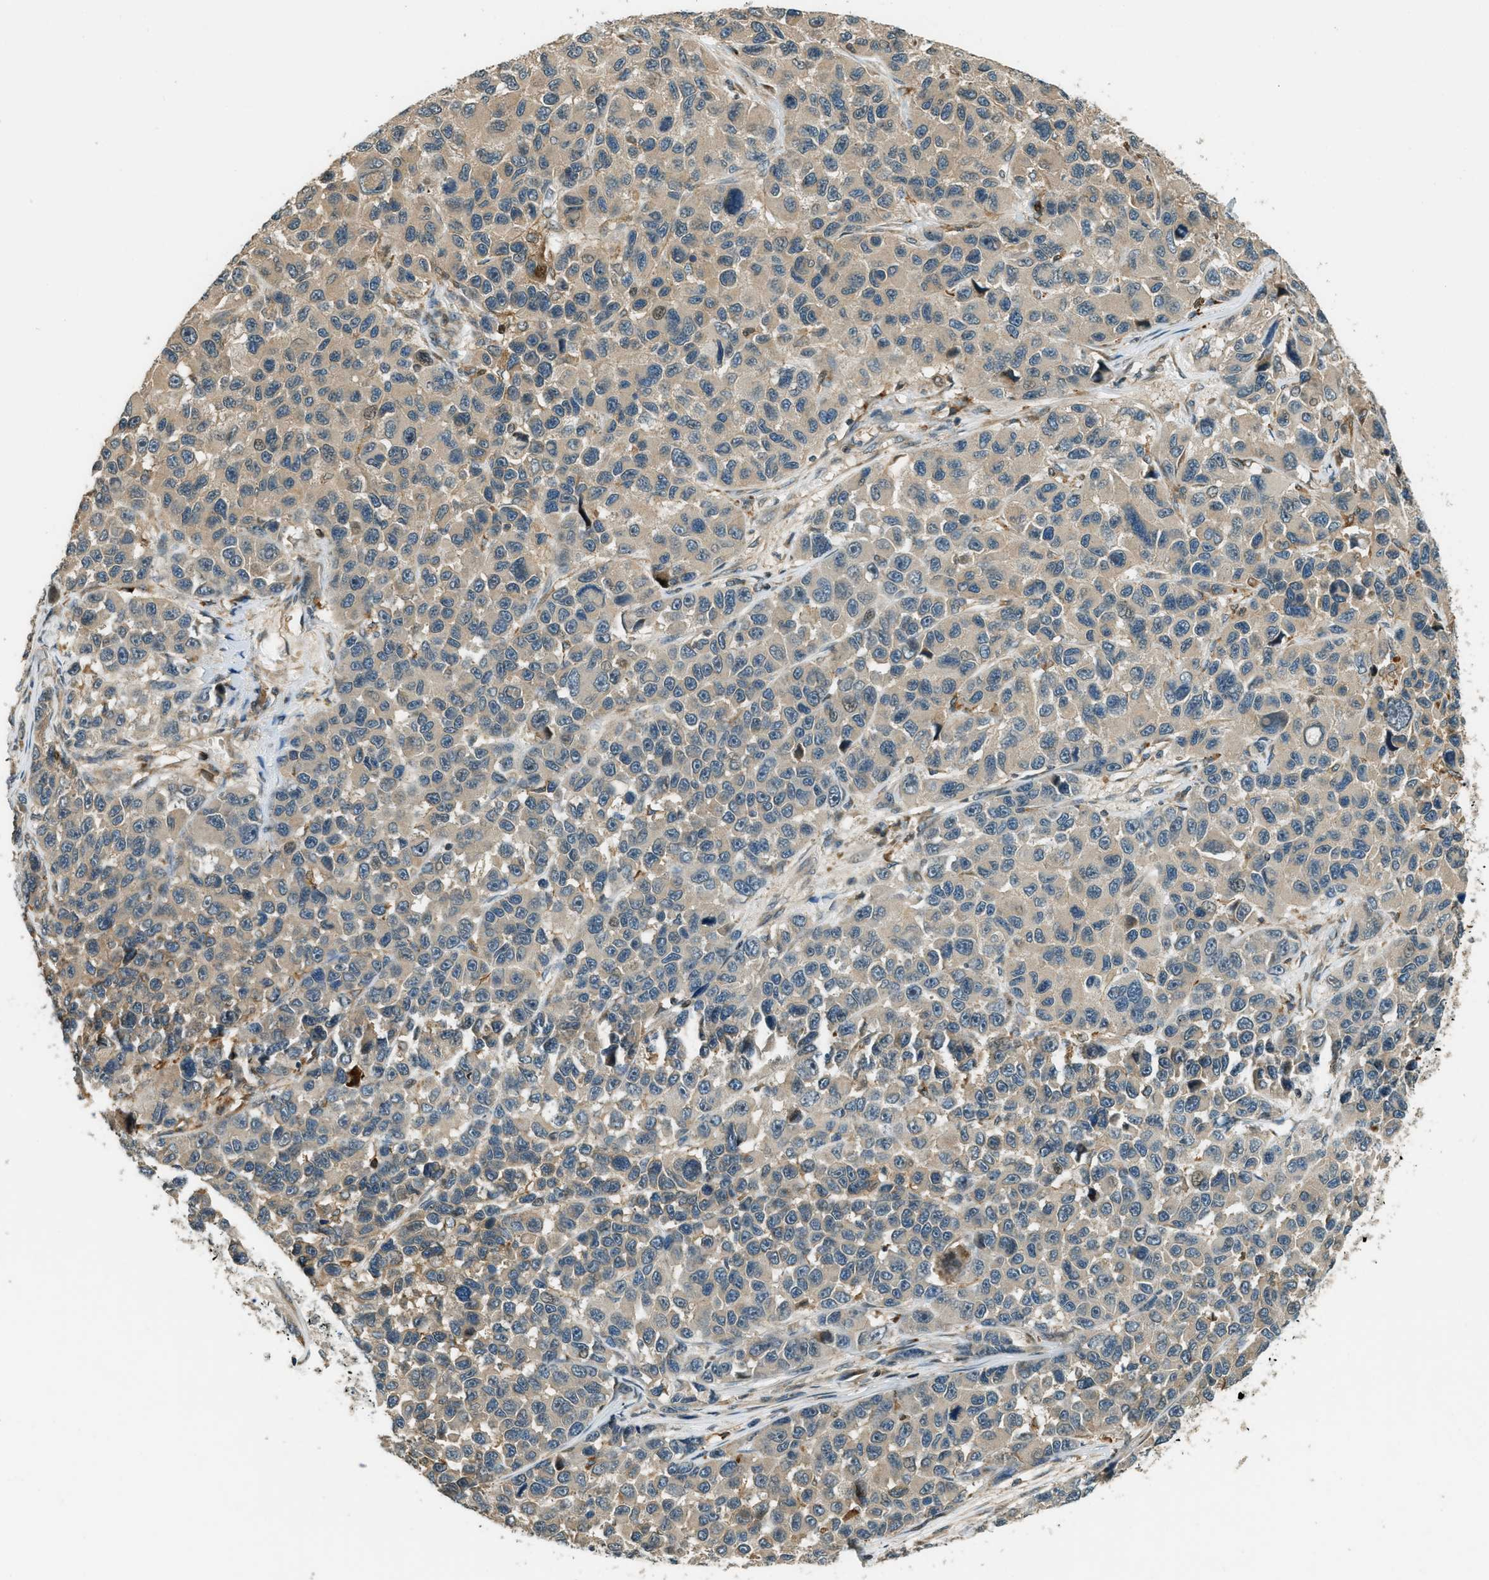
{"staining": {"intensity": "weak", "quantity": "<25%", "location": "cytoplasmic/membranous"}, "tissue": "melanoma", "cell_type": "Tumor cells", "image_type": "cancer", "snomed": [{"axis": "morphology", "description": "Malignant melanoma, NOS"}, {"axis": "topography", "description": "Skin"}], "caption": "This is a photomicrograph of immunohistochemistry (IHC) staining of malignant melanoma, which shows no staining in tumor cells.", "gene": "PTPN23", "patient": {"sex": "male", "age": 53}}